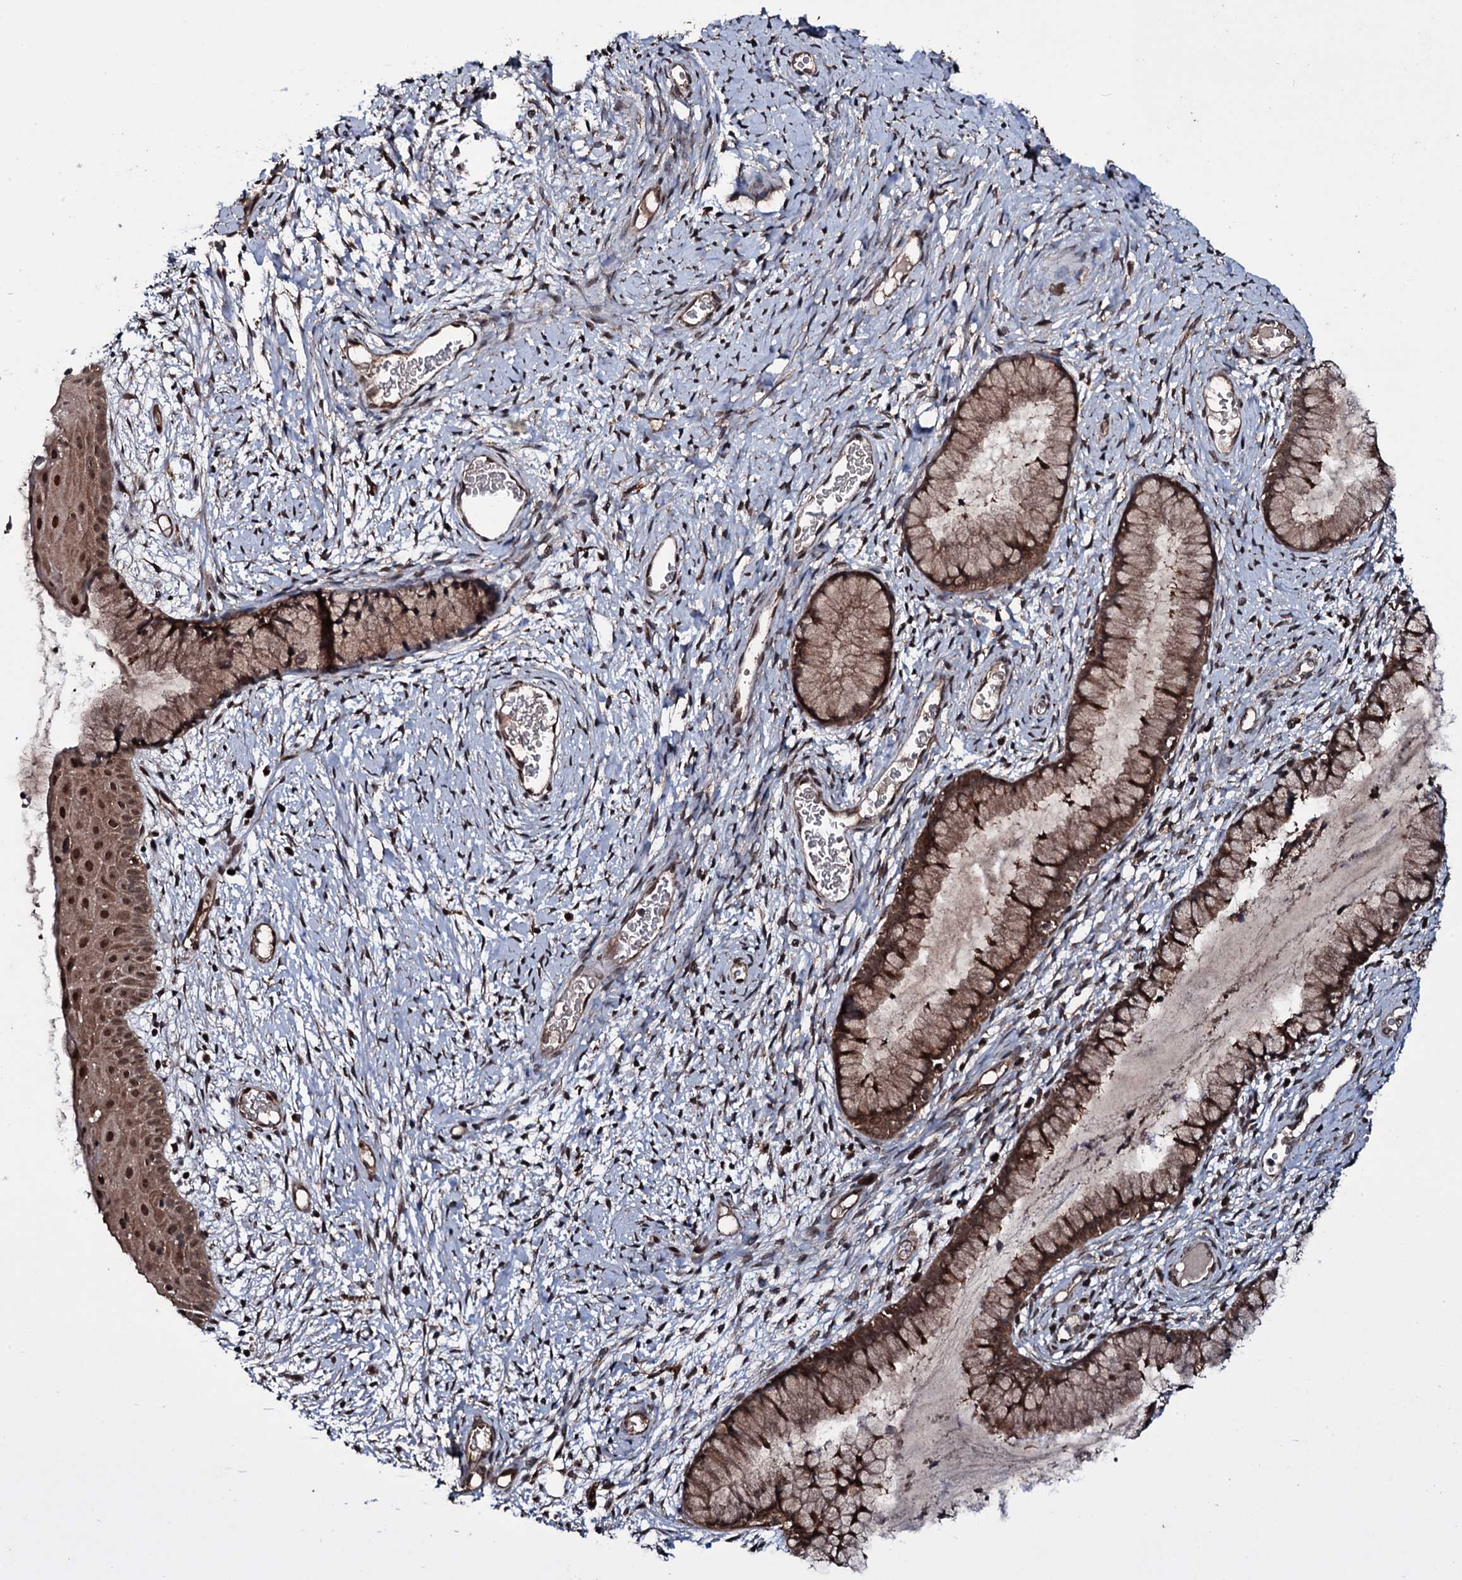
{"staining": {"intensity": "moderate", "quantity": ">75%", "location": "cytoplasmic/membranous"}, "tissue": "cervix", "cell_type": "Glandular cells", "image_type": "normal", "snomed": [{"axis": "morphology", "description": "Normal tissue, NOS"}, {"axis": "topography", "description": "Cervix"}], "caption": "Normal cervix shows moderate cytoplasmic/membranous expression in approximately >75% of glandular cells.", "gene": "MRPS31", "patient": {"sex": "female", "age": 42}}